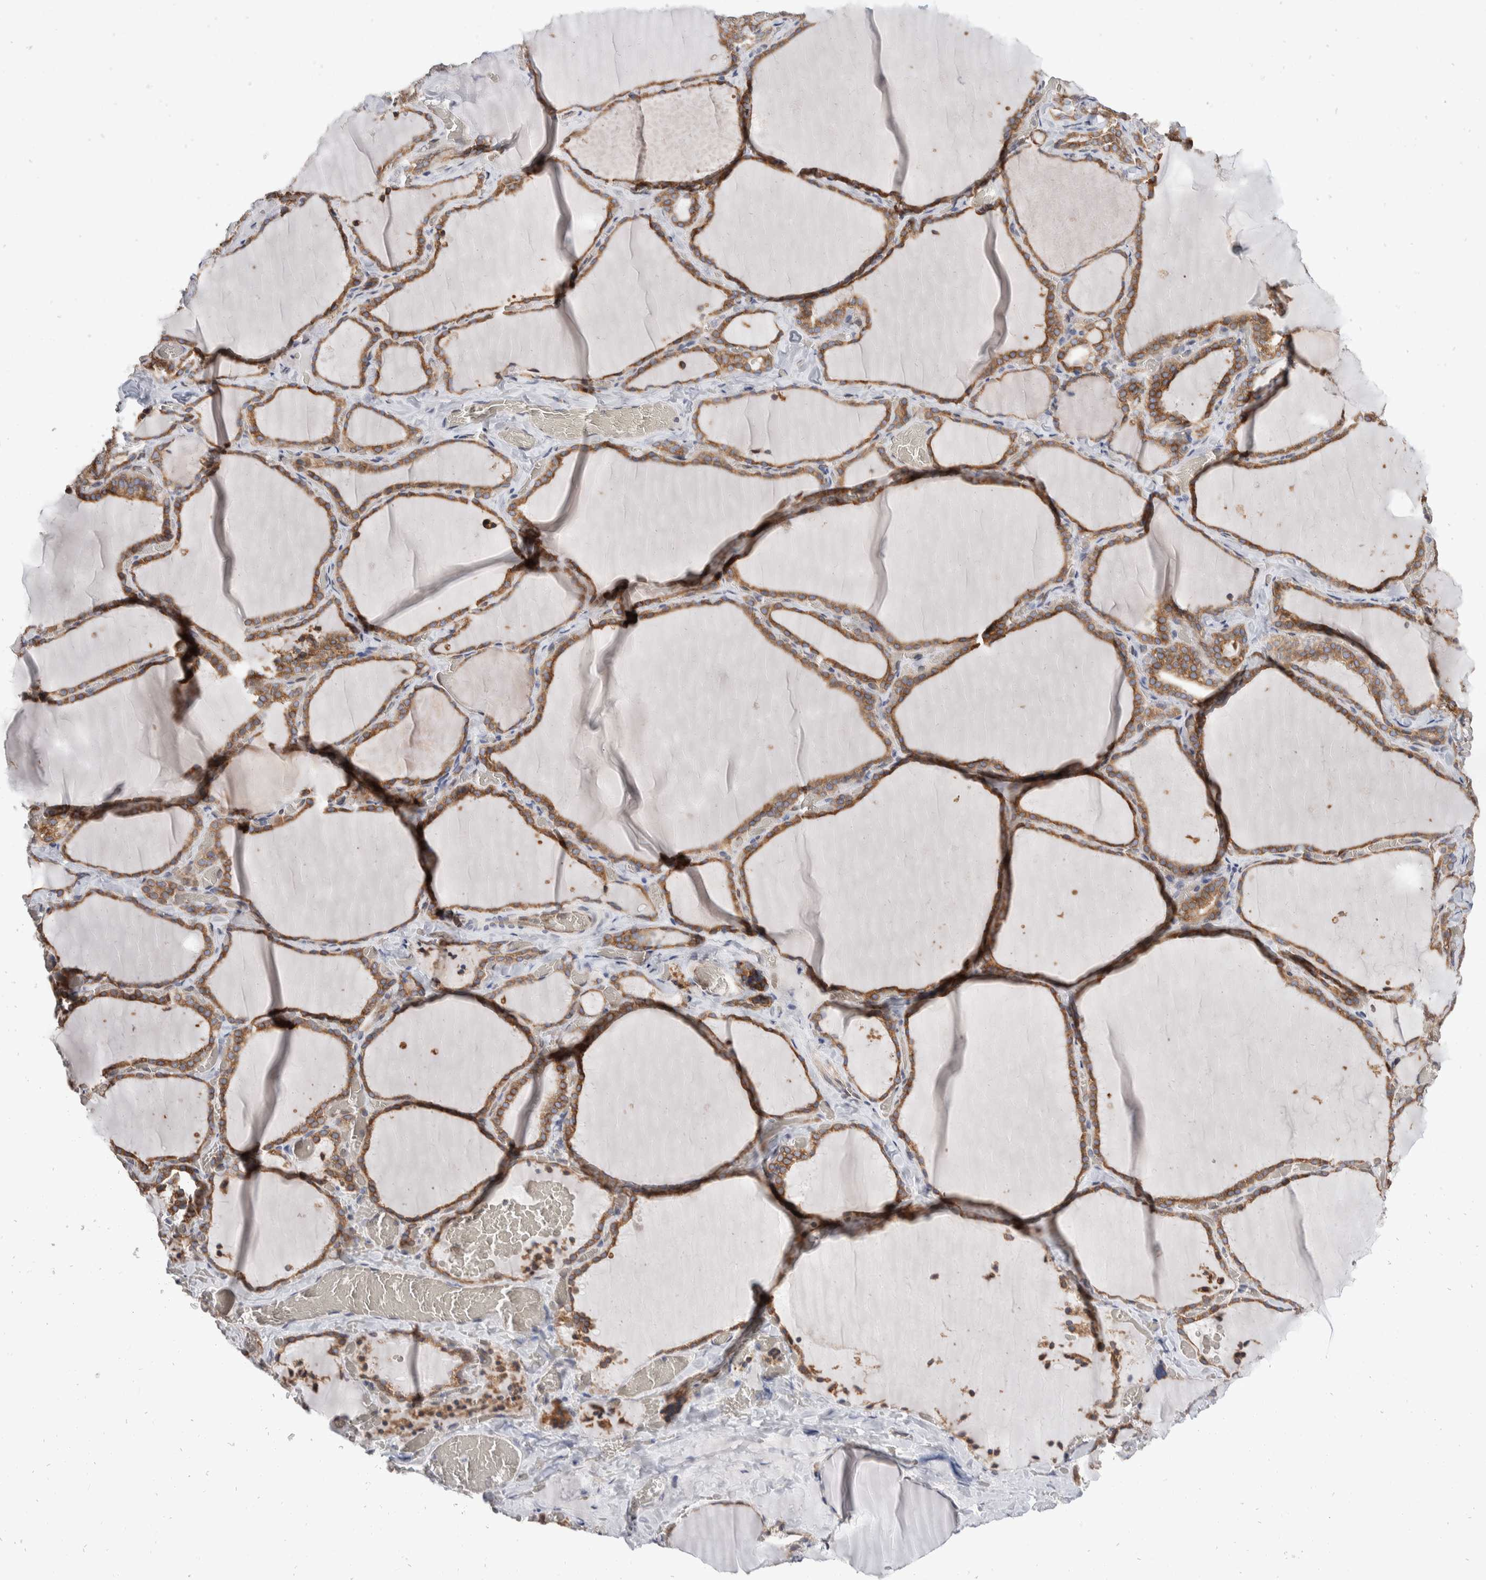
{"staining": {"intensity": "strong", "quantity": ">75%", "location": "cytoplasmic/membranous"}, "tissue": "thyroid gland", "cell_type": "Glandular cells", "image_type": "normal", "snomed": [{"axis": "morphology", "description": "Normal tissue, NOS"}, {"axis": "topography", "description": "Thyroid gland"}], "caption": "Protein expression analysis of unremarkable human thyroid gland reveals strong cytoplasmic/membranous positivity in about >75% of glandular cells.", "gene": "TMEM245", "patient": {"sex": "female", "age": 22}}